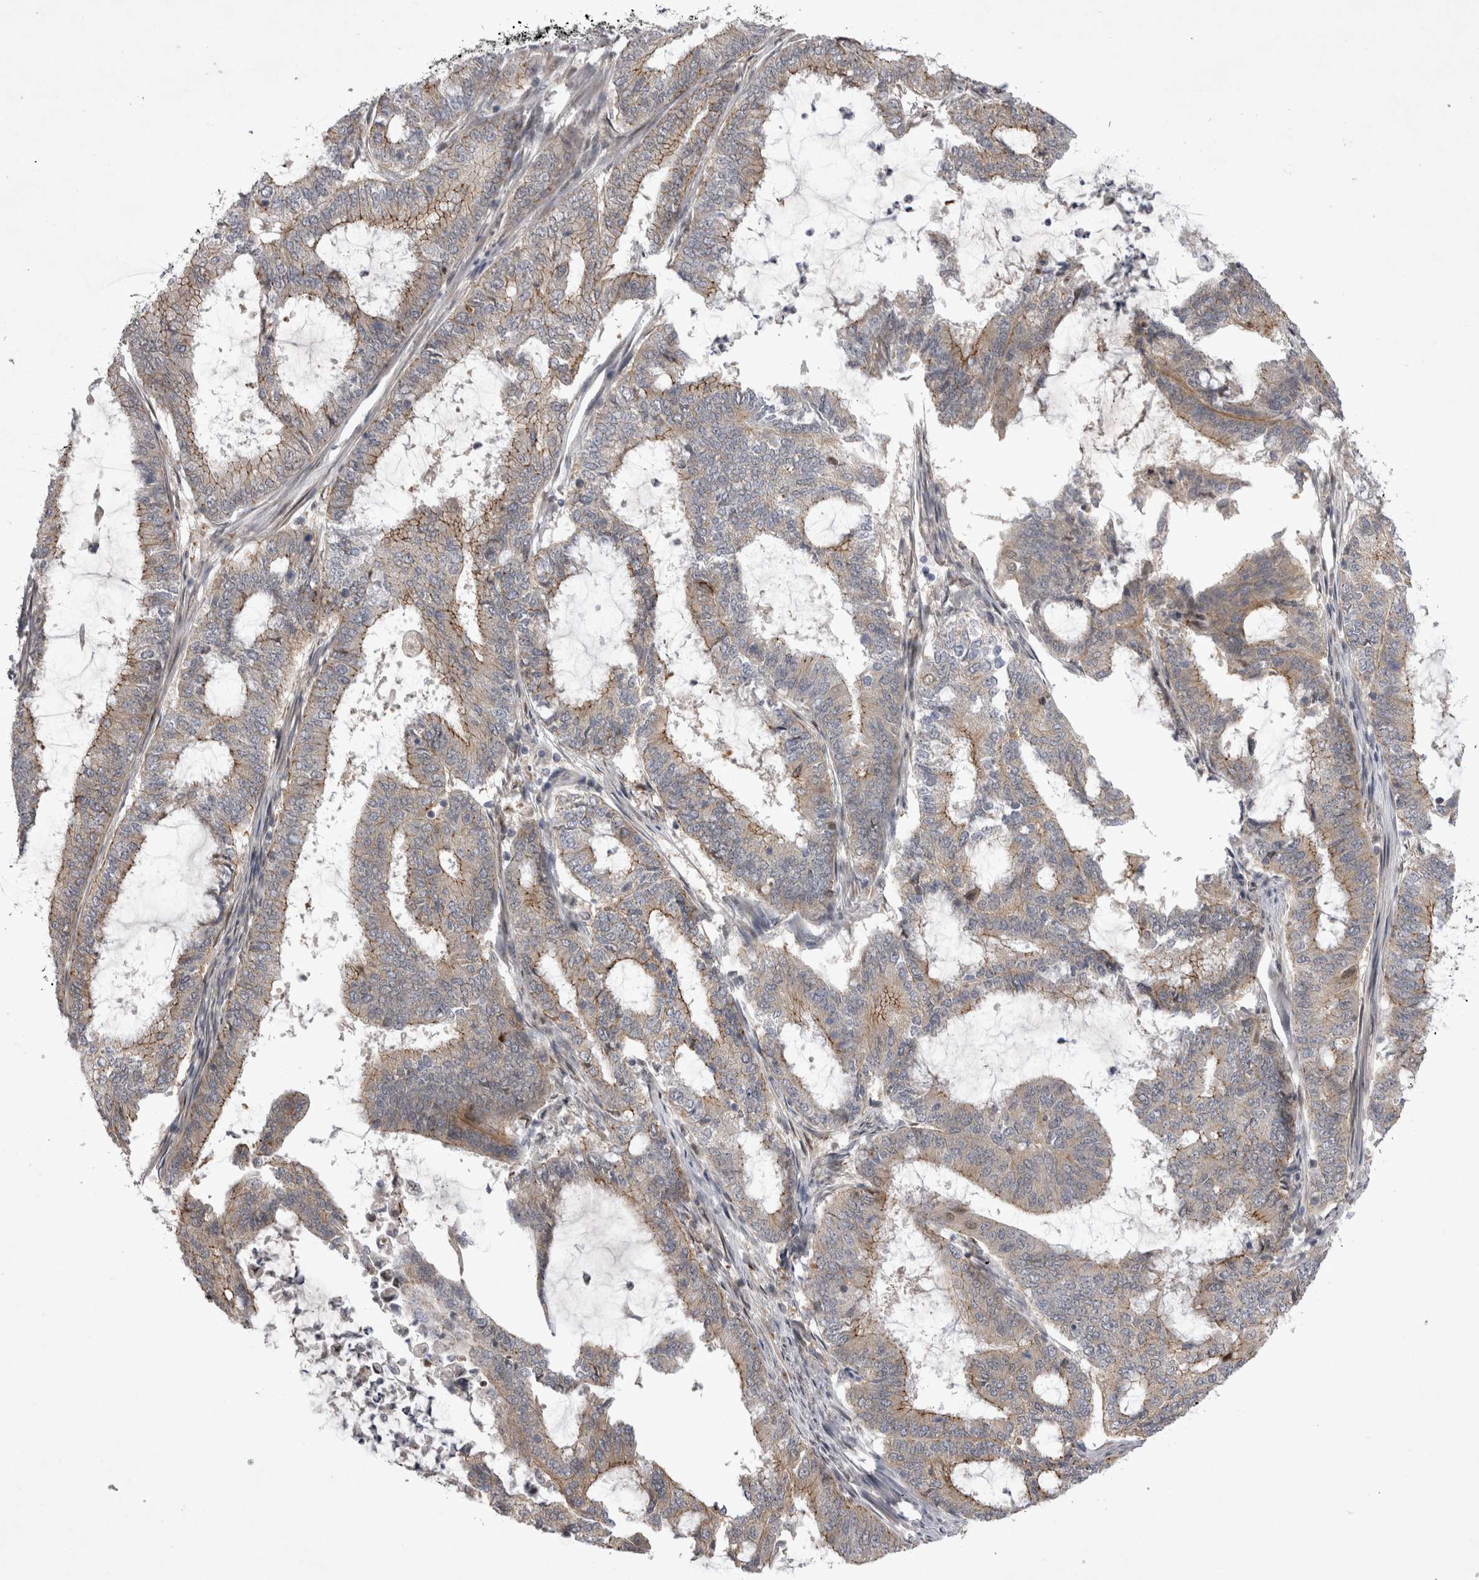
{"staining": {"intensity": "weak", "quantity": "25%-75%", "location": "cytoplasmic/membranous"}, "tissue": "endometrial cancer", "cell_type": "Tumor cells", "image_type": "cancer", "snomed": [{"axis": "morphology", "description": "Adenocarcinoma, NOS"}, {"axis": "topography", "description": "Endometrium"}], "caption": "Immunohistochemical staining of human endometrial cancer (adenocarcinoma) demonstrates low levels of weak cytoplasmic/membranous staining in about 25%-75% of tumor cells.", "gene": "NENF", "patient": {"sex": "female", "age": 51}}